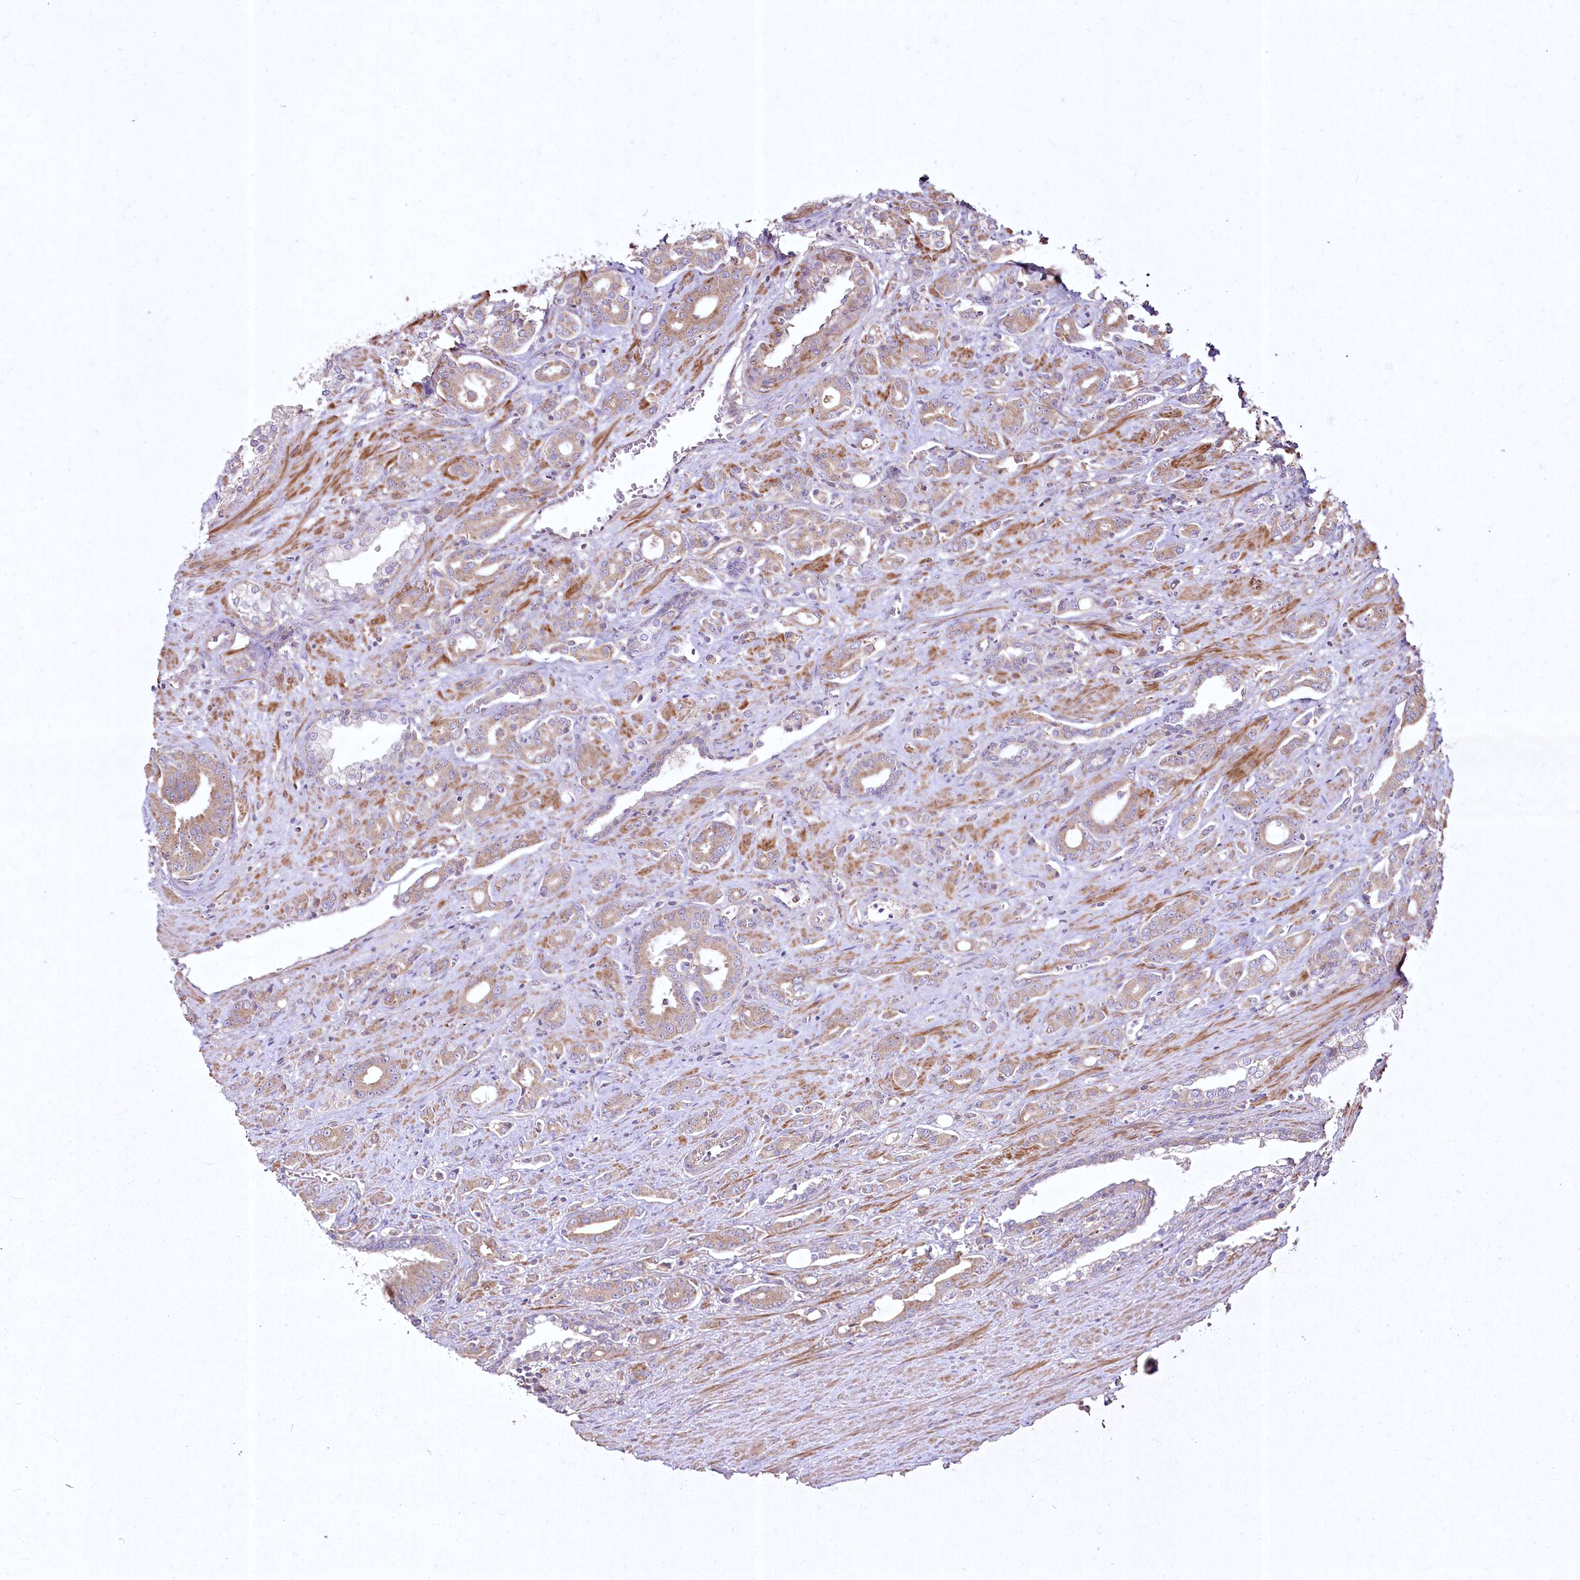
{"staining": {"intensity": "weak", "quantity": ">75%", "location": "cytoplasmic/membranous"}, "tissue": "prostate cancer", "cell_type": "Tumor cells", "image_type": "cancer", "snomed": [{"axis": "morphology", "description": "Adenocarcinoma, High grade"}, {"axis": "topography", "description": "Prostate"}], "caption": "Protein expression by immunohistochemistry (IHC) reveals weak cytoplasmic/membranous expression in approximately >75% of tumor cells in high-grade adenocarcinoma (prostate).", "gene": "SH3TC1", "patient": {"sex": "male", "age": 72}}